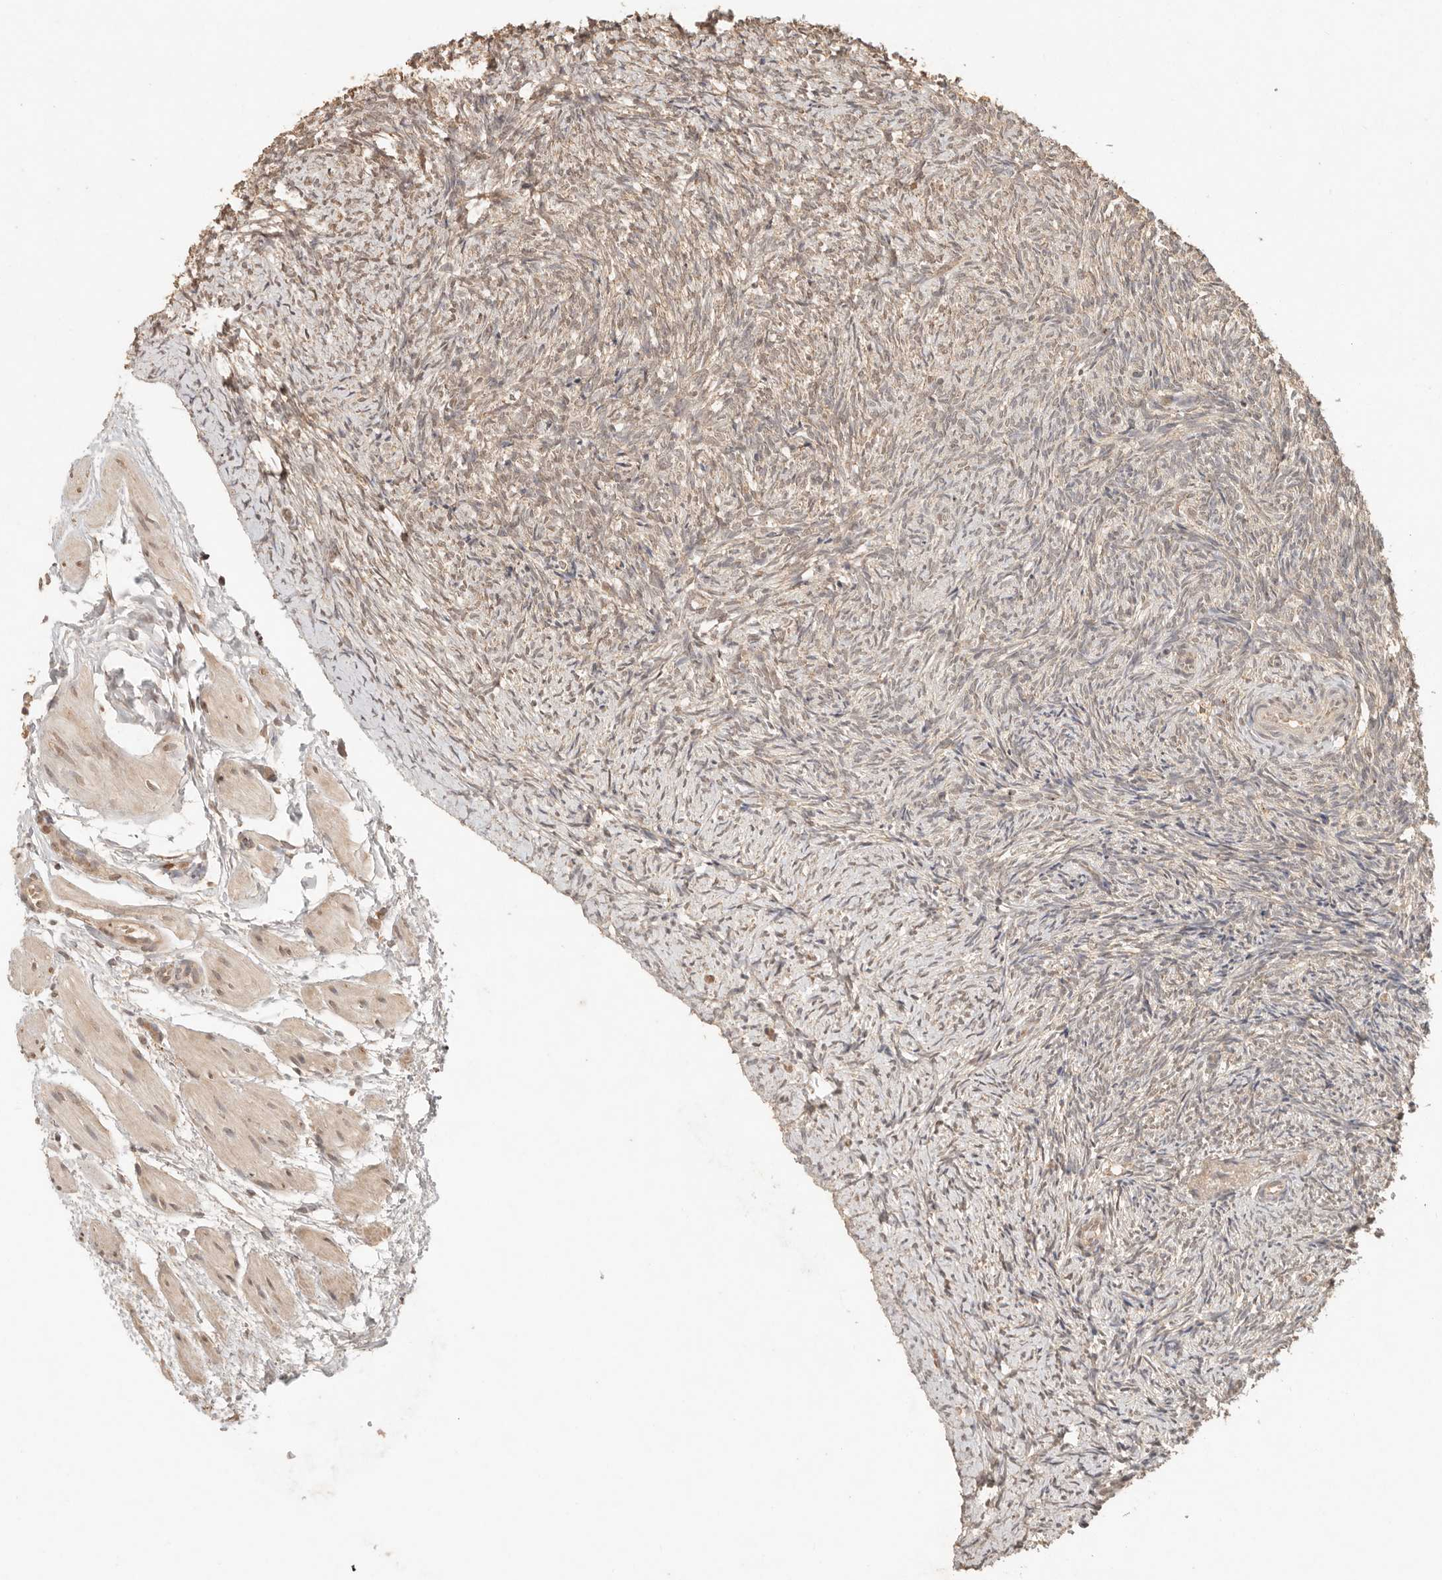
{"staining": {"intensity": "moderate", "quantity": ">75%", "location": "cytoplasmic/membranous"}, "tissue": "ovary", "cell_type": "Follicle cells", "image_type": "normal", "snomed": [{"axis": "morphology", "description": "Normal tissue, NOS"}, {"axis": "topography", "description": "Ovary"}], "caption": "Immunohistochemical staining of unremarkable ovary demonstrates moderate cytoplasmic/membranous protein positivity in about >75% of follicle cells. Immunohistochemistry (ihc) stains the protein in brown and the nuclei are stained blue.", "gene": "LMO4", "patient": {"sex": "female", "age": 41}}